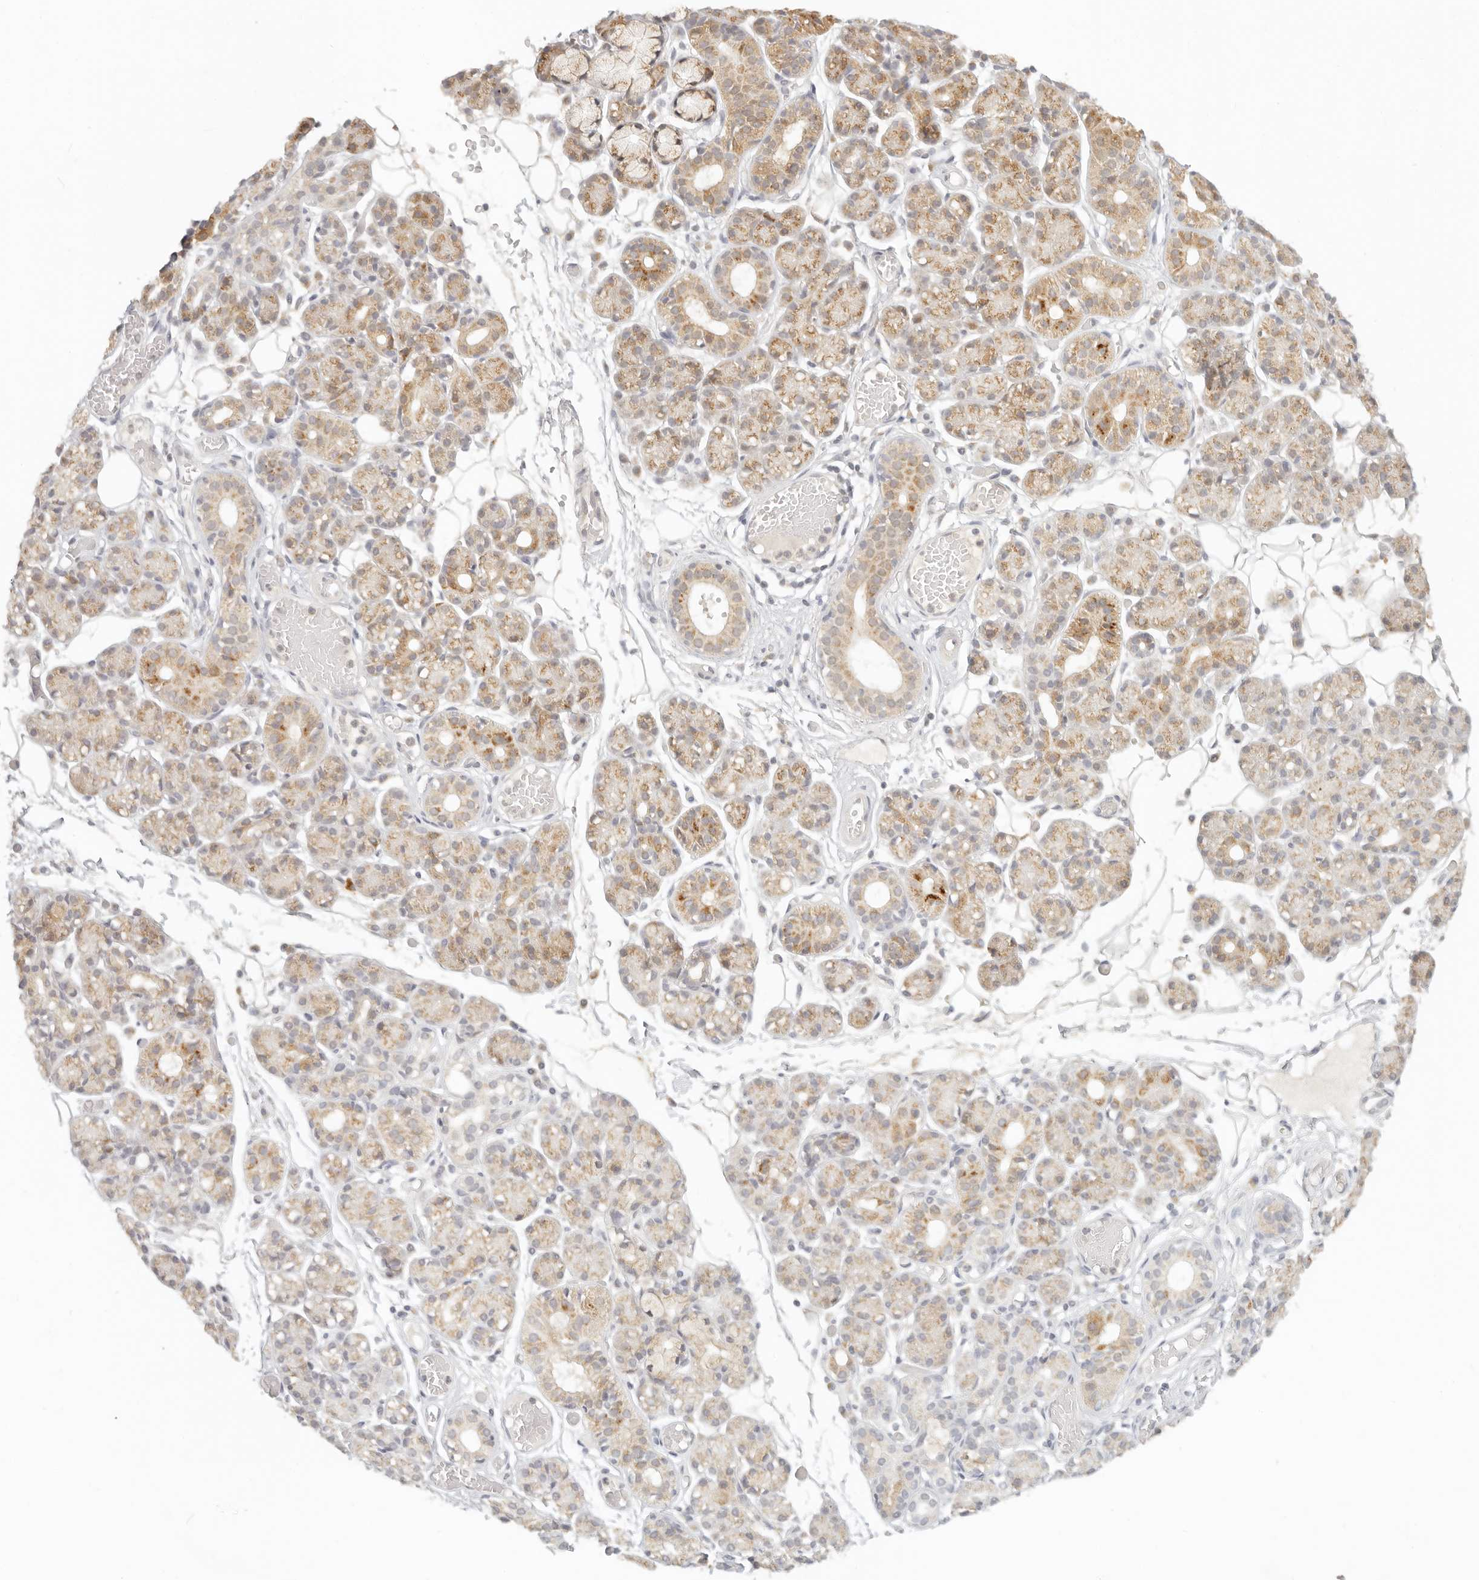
{"staining": {"intensity": "moderate", "quantity": "25%-75%", "location": "cytoplasmic/membranous"}, "tissue": "salivary gland", "cell_type": "Glandular cells", "image_type": "normal", "snomed": [{"axis": "morphology", "description": "Normal tissue, NOS"}, {"axis": "topography", "description": "Salivary gland"}], "caption": "An immunohistochemistry photomicrograph of benign tissue is shown. Protein staining in brown highlights moderate cytoplasmic/membranous positivity in salivary gland within glandular cells.", "gene": "INTS11", "patient": {"sex": "male", "age": 63}}